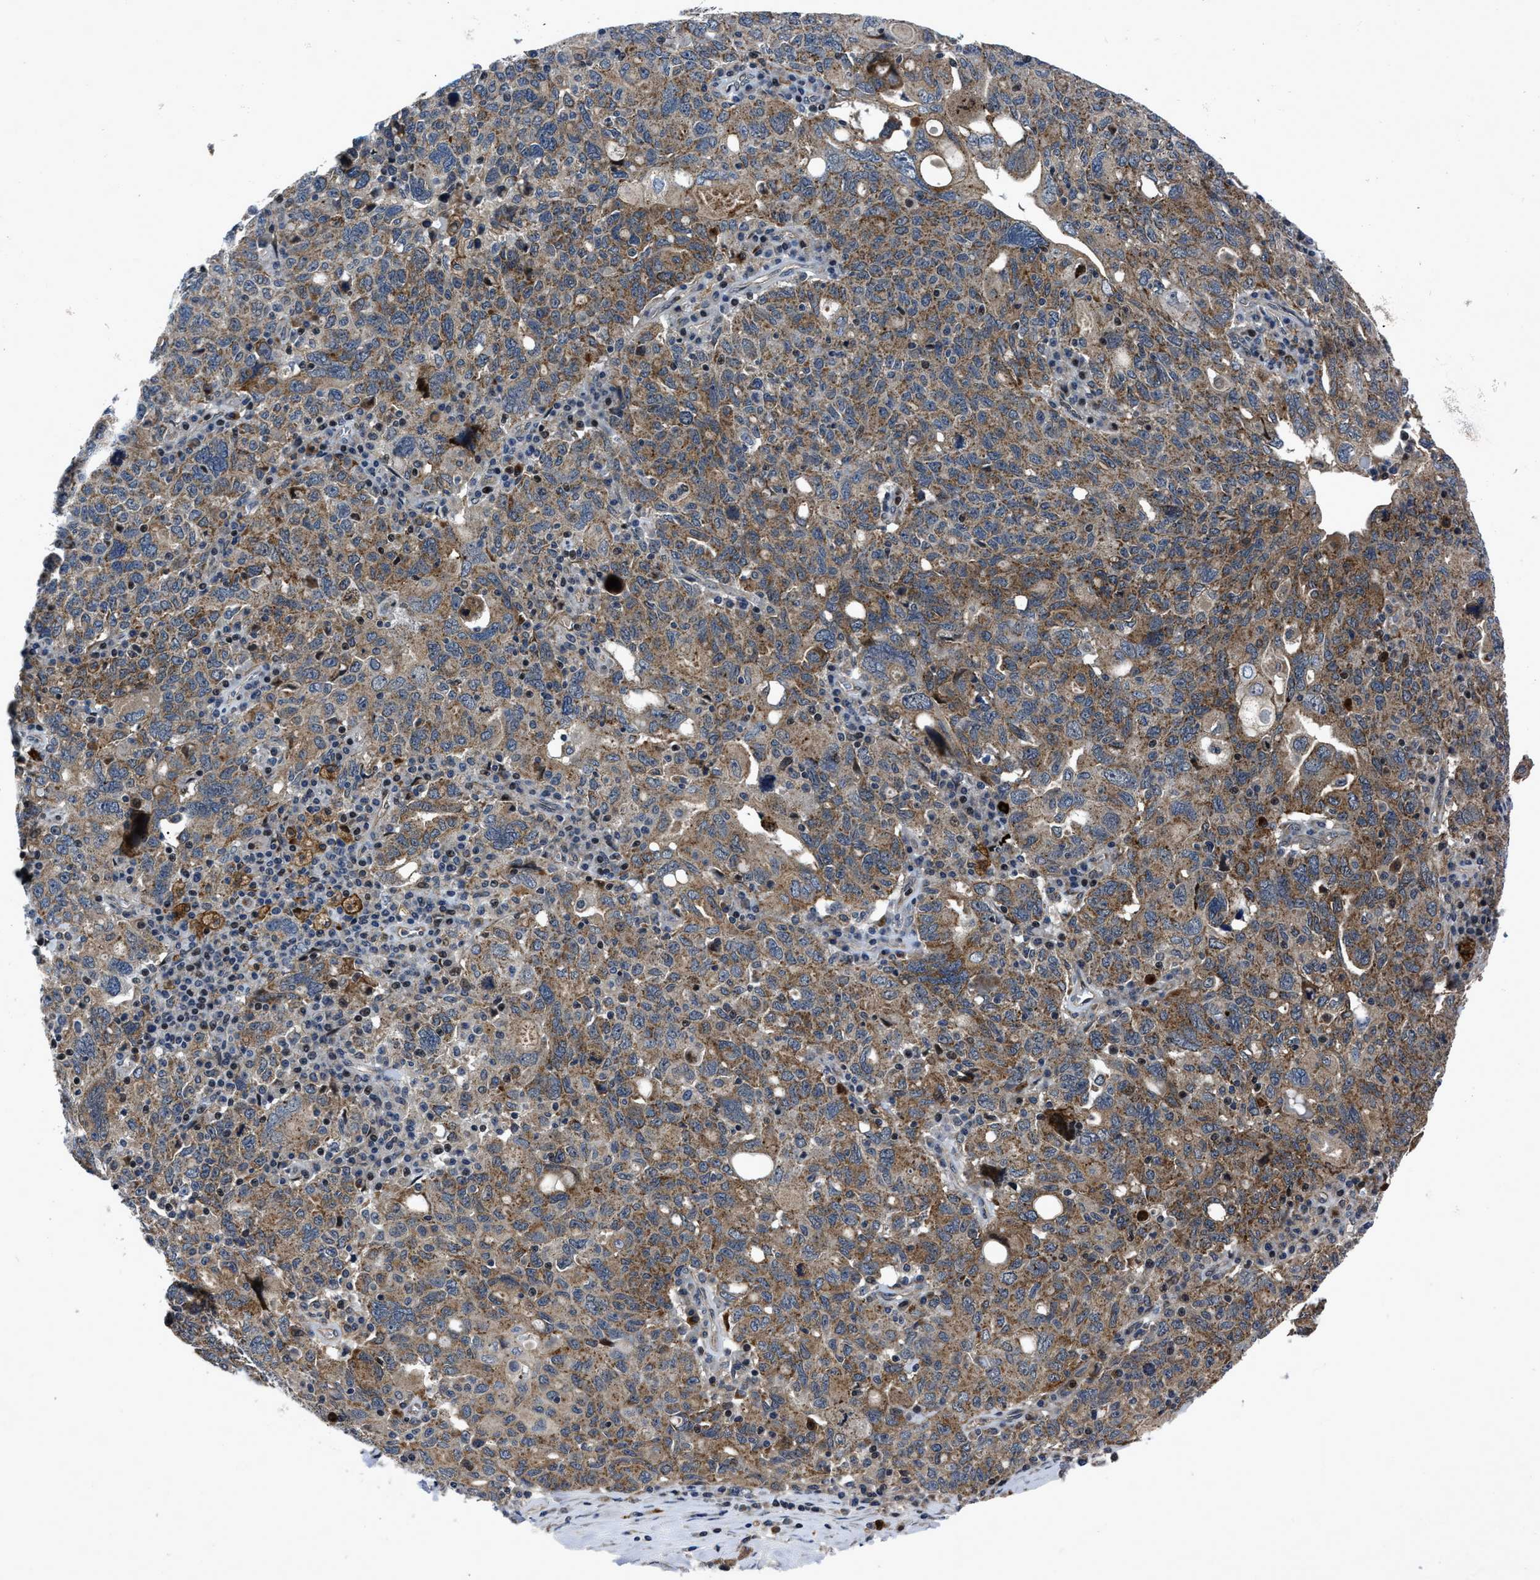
{"staining": {"intensity": "moderate", "quantity": ">75%", "location": "cytoplasmic/membranous"}, "tissue": "ovarian cancer", "cell_type": "Tumor cells", "image_type": "cancer", "snomed": [{"axis": "morphology", "description": "Carcinoma, endometroid"}, {"axis": "topography", "description": "Ovary"}], "caption": "Ovarian cancer stained for a protein exhibits moderate cytoplasmic/membranous positivity in tumor cells.", "gene": "PPWD1", "patient": {"sex": "female", "age": 62}}